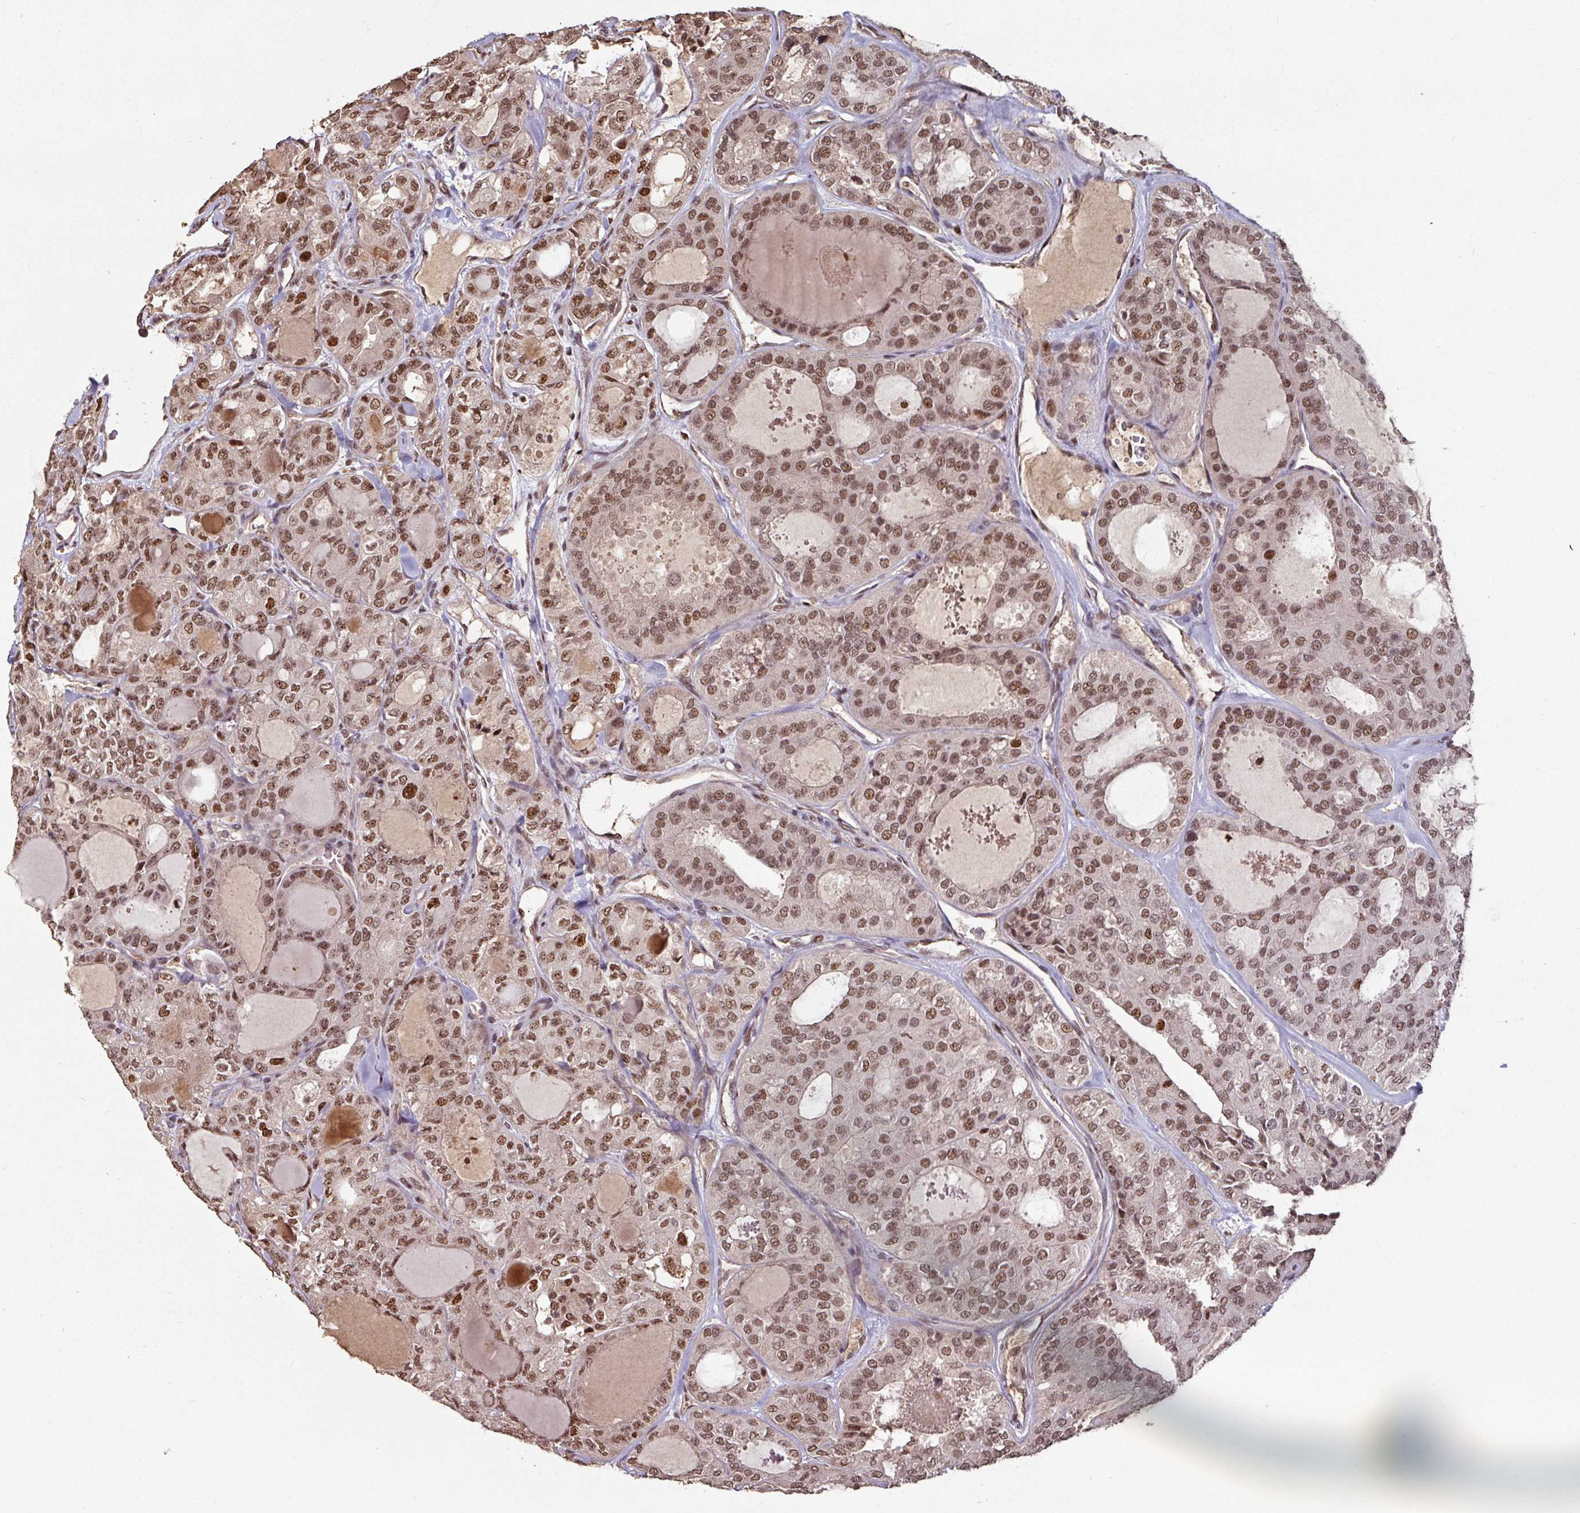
{"staining": {"intensity": "moderate", "quantity": ">75%", "location": "nuclear"}, "tissue": "thyroid cancer", "cell_type": "Tumor cells", "image_type": "cancer", "snomed": [{"axis": "morphology", "description": "Follicular adenoma carcinoma, NOS"}, {"axis": "topography", "description": "Thyroid gland"}], "caption": "Thyroid cancer (follicular adenoma carcinoma) tissue shows moderate nuclear positivity in approximately >75% of tumor cells, visualized by immunohistochemistry.", "gene": "POLD1", "patient": {"sex": "male", "age": 75}}